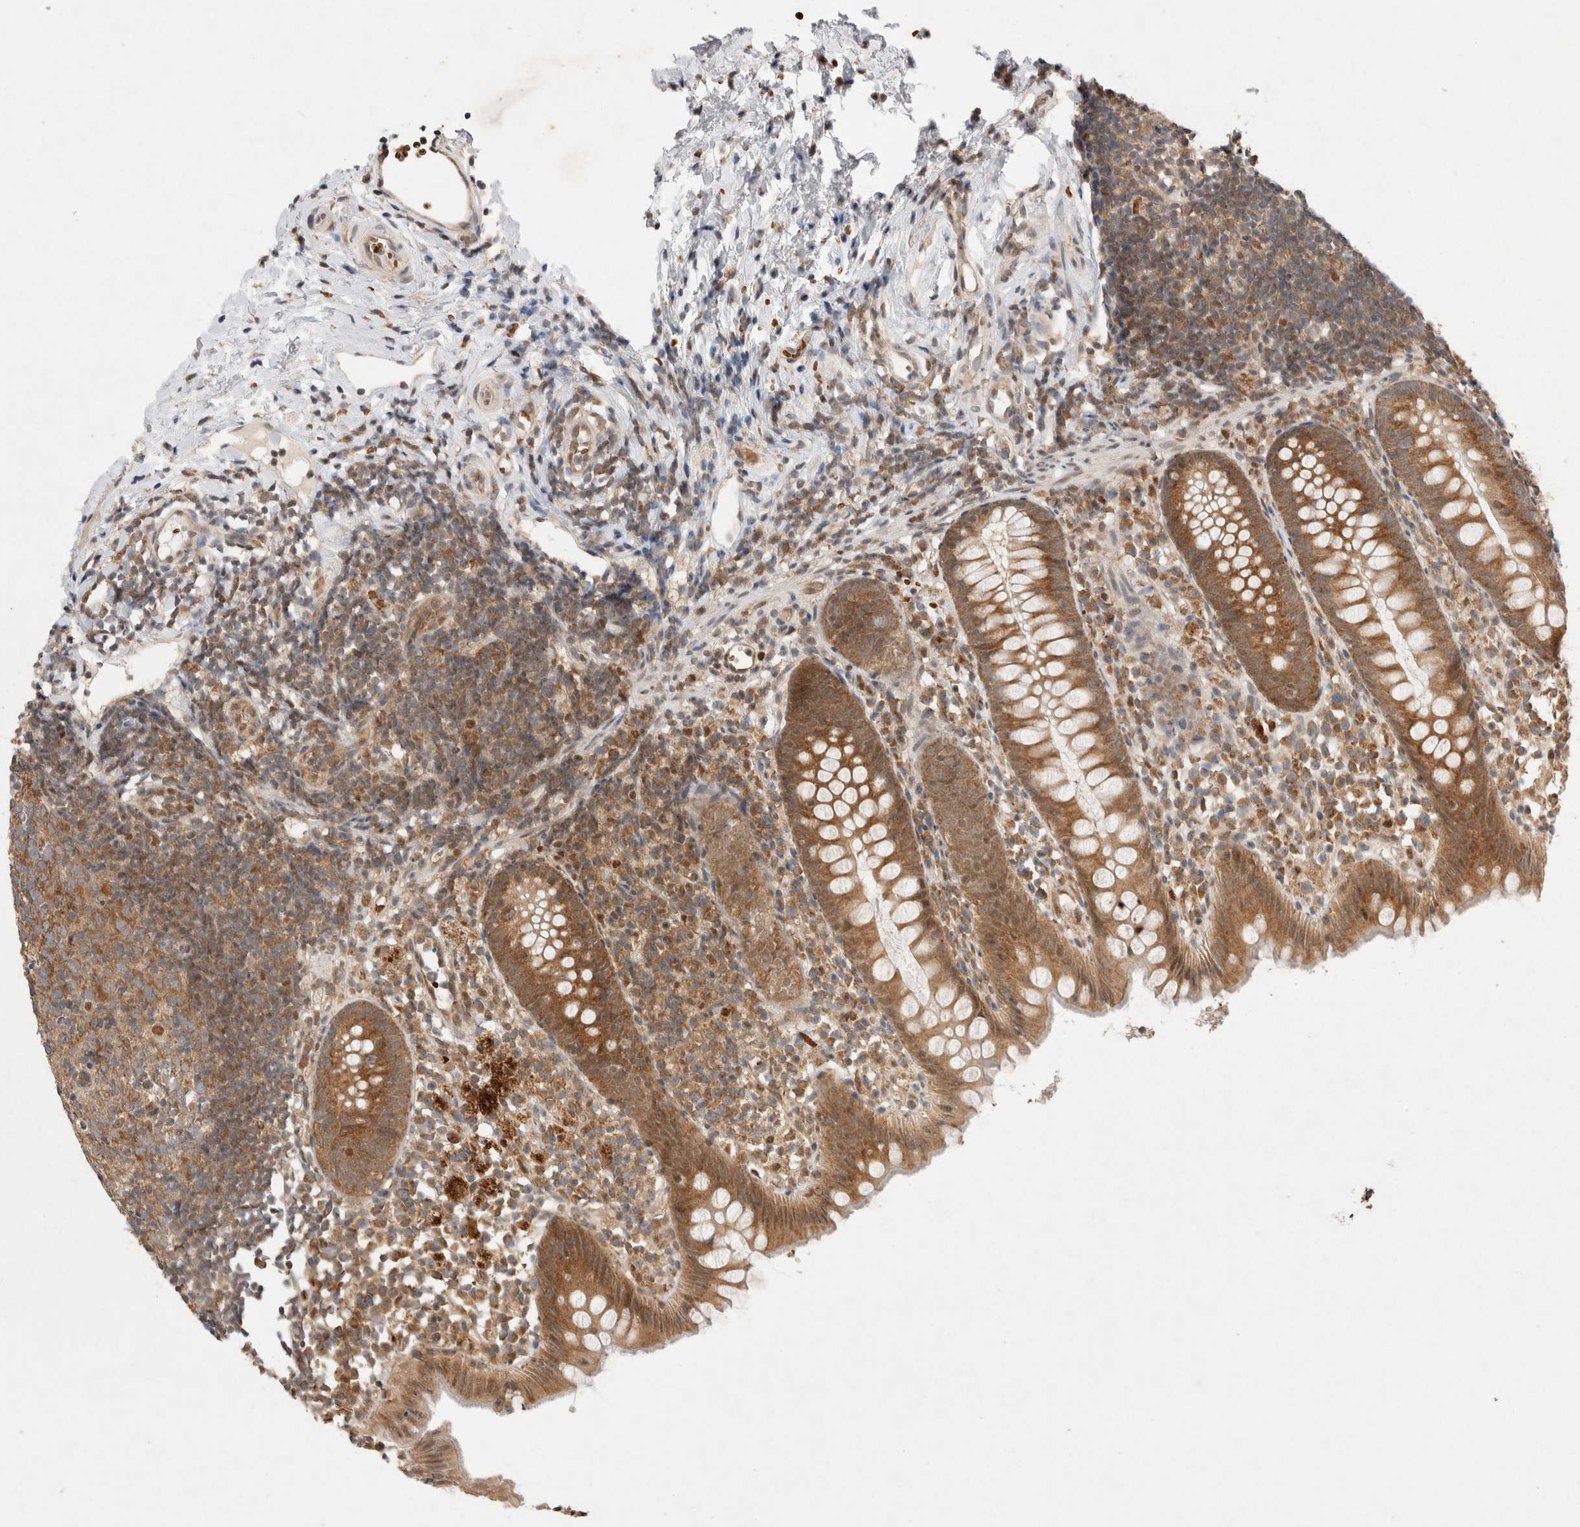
{"staining": {"intensity": "moderate", "quantity": ">75%", "location": "cytoplasmic/membranous"}, "tissue": "appendix", "cell_type": "Glandular cells", "image_type": "normal", "snomed": [{"axis": "morphology", "description": "Normal tissue, NOS"}, {"axis": "topography", "description": "Appendix"}], "caption": "Moderate cytoplasmic/membranous staining for a protein is present in about >75% of glandular cells of unremarkable appendix using IHC.", "gene": "EIF3E", "patient": {"sex": "female", "age": 20}}